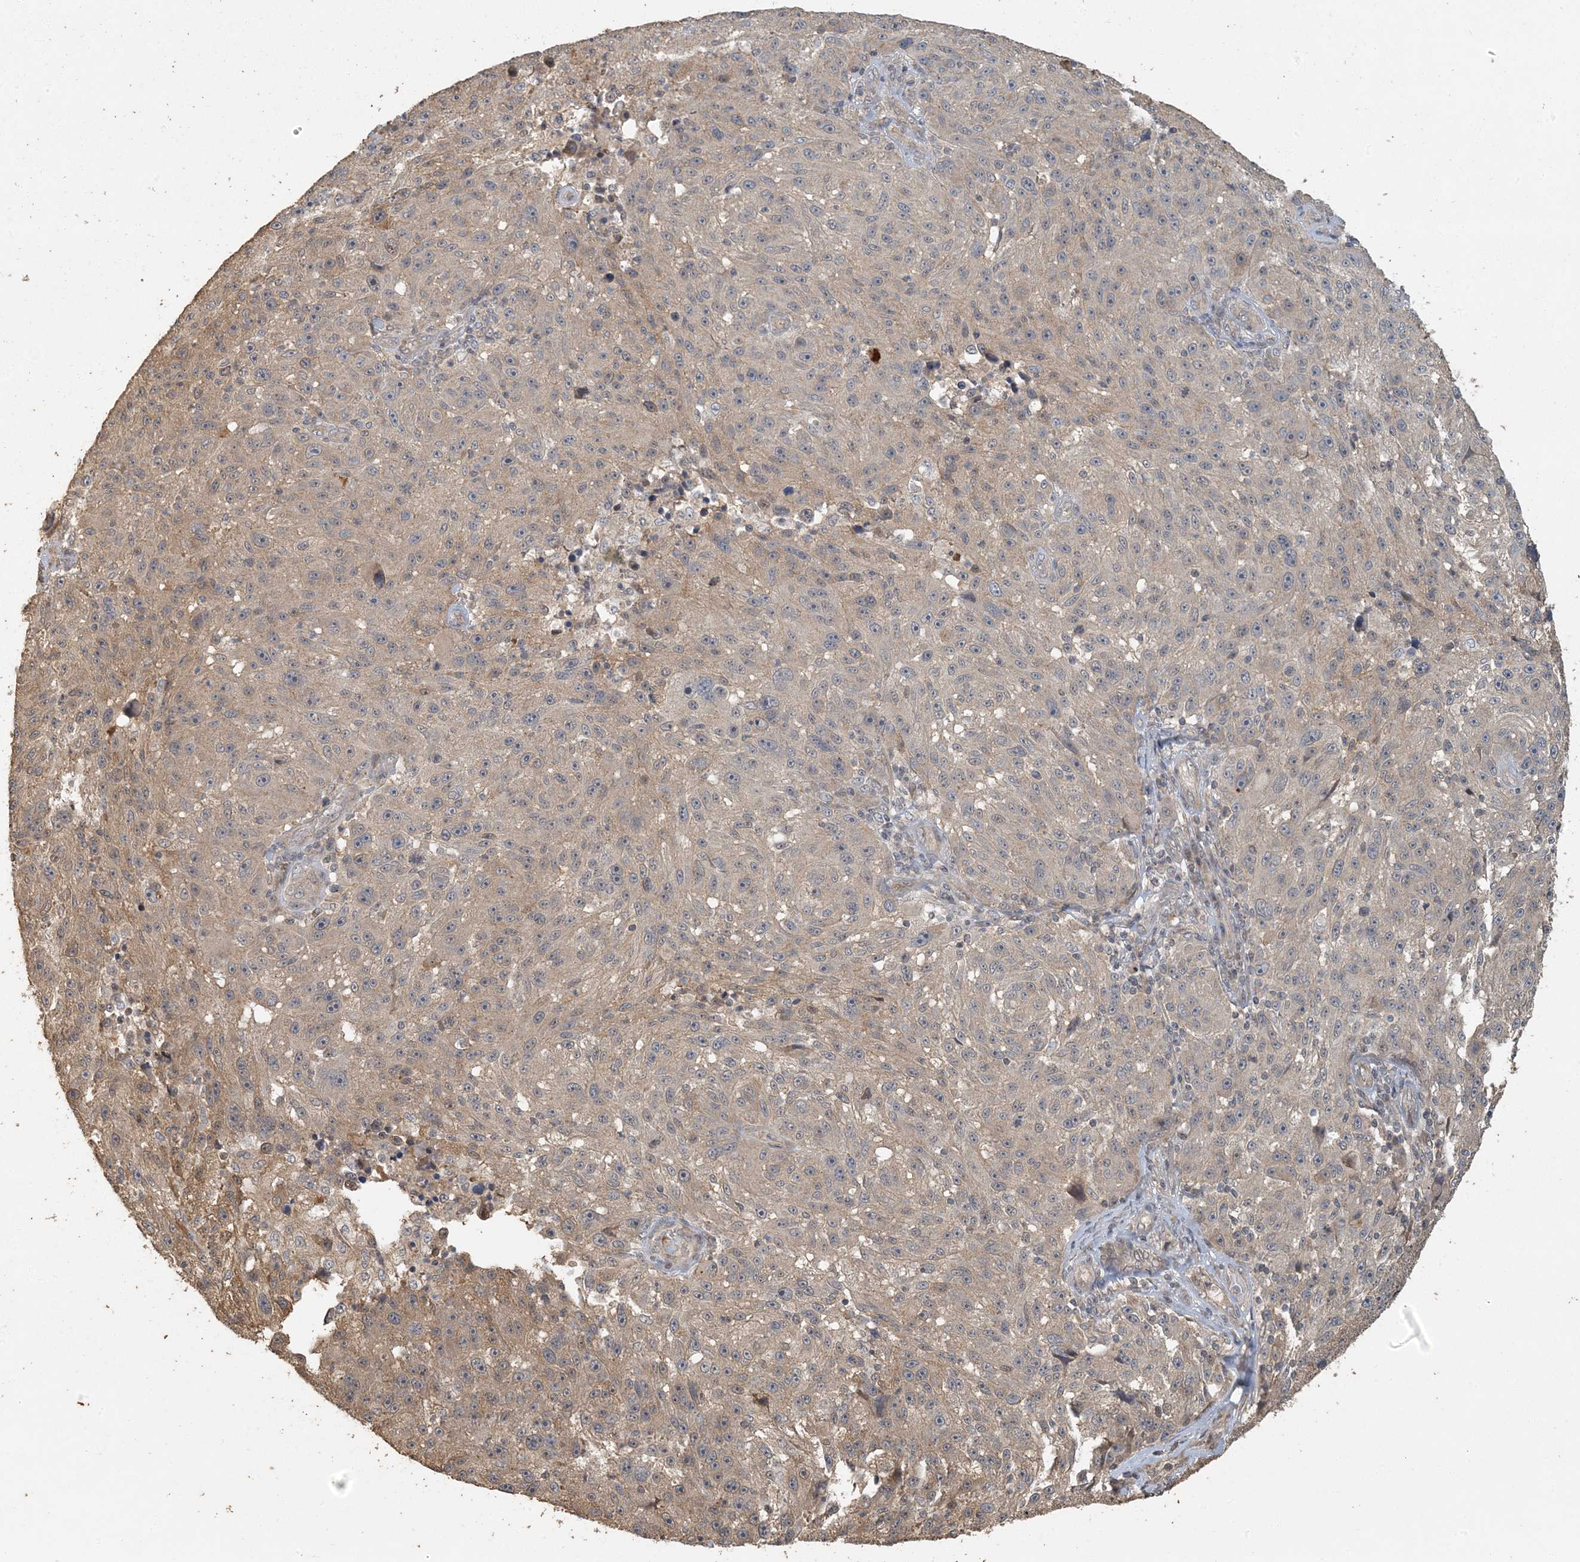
{"staining": {"intensity": "weak", "quantity": "25%-75%", "location": "cytoplasmic/membranous"}, "tissue": "melanoma", "cell_type": "Tumor cells", "image_type": "cancer", "snomed": [{"axis": "morphology", "description": "Malignant melanoma, NOS"}, {"axis": "topography", "description": "Skin"}], "caption": "This is an image of IHC staining of melanoma, which shows weak staining in the cytoplasmic/membranous of tumor cells.", "gene": "AK9", "patient": {"sex": "male", "age": 53}}